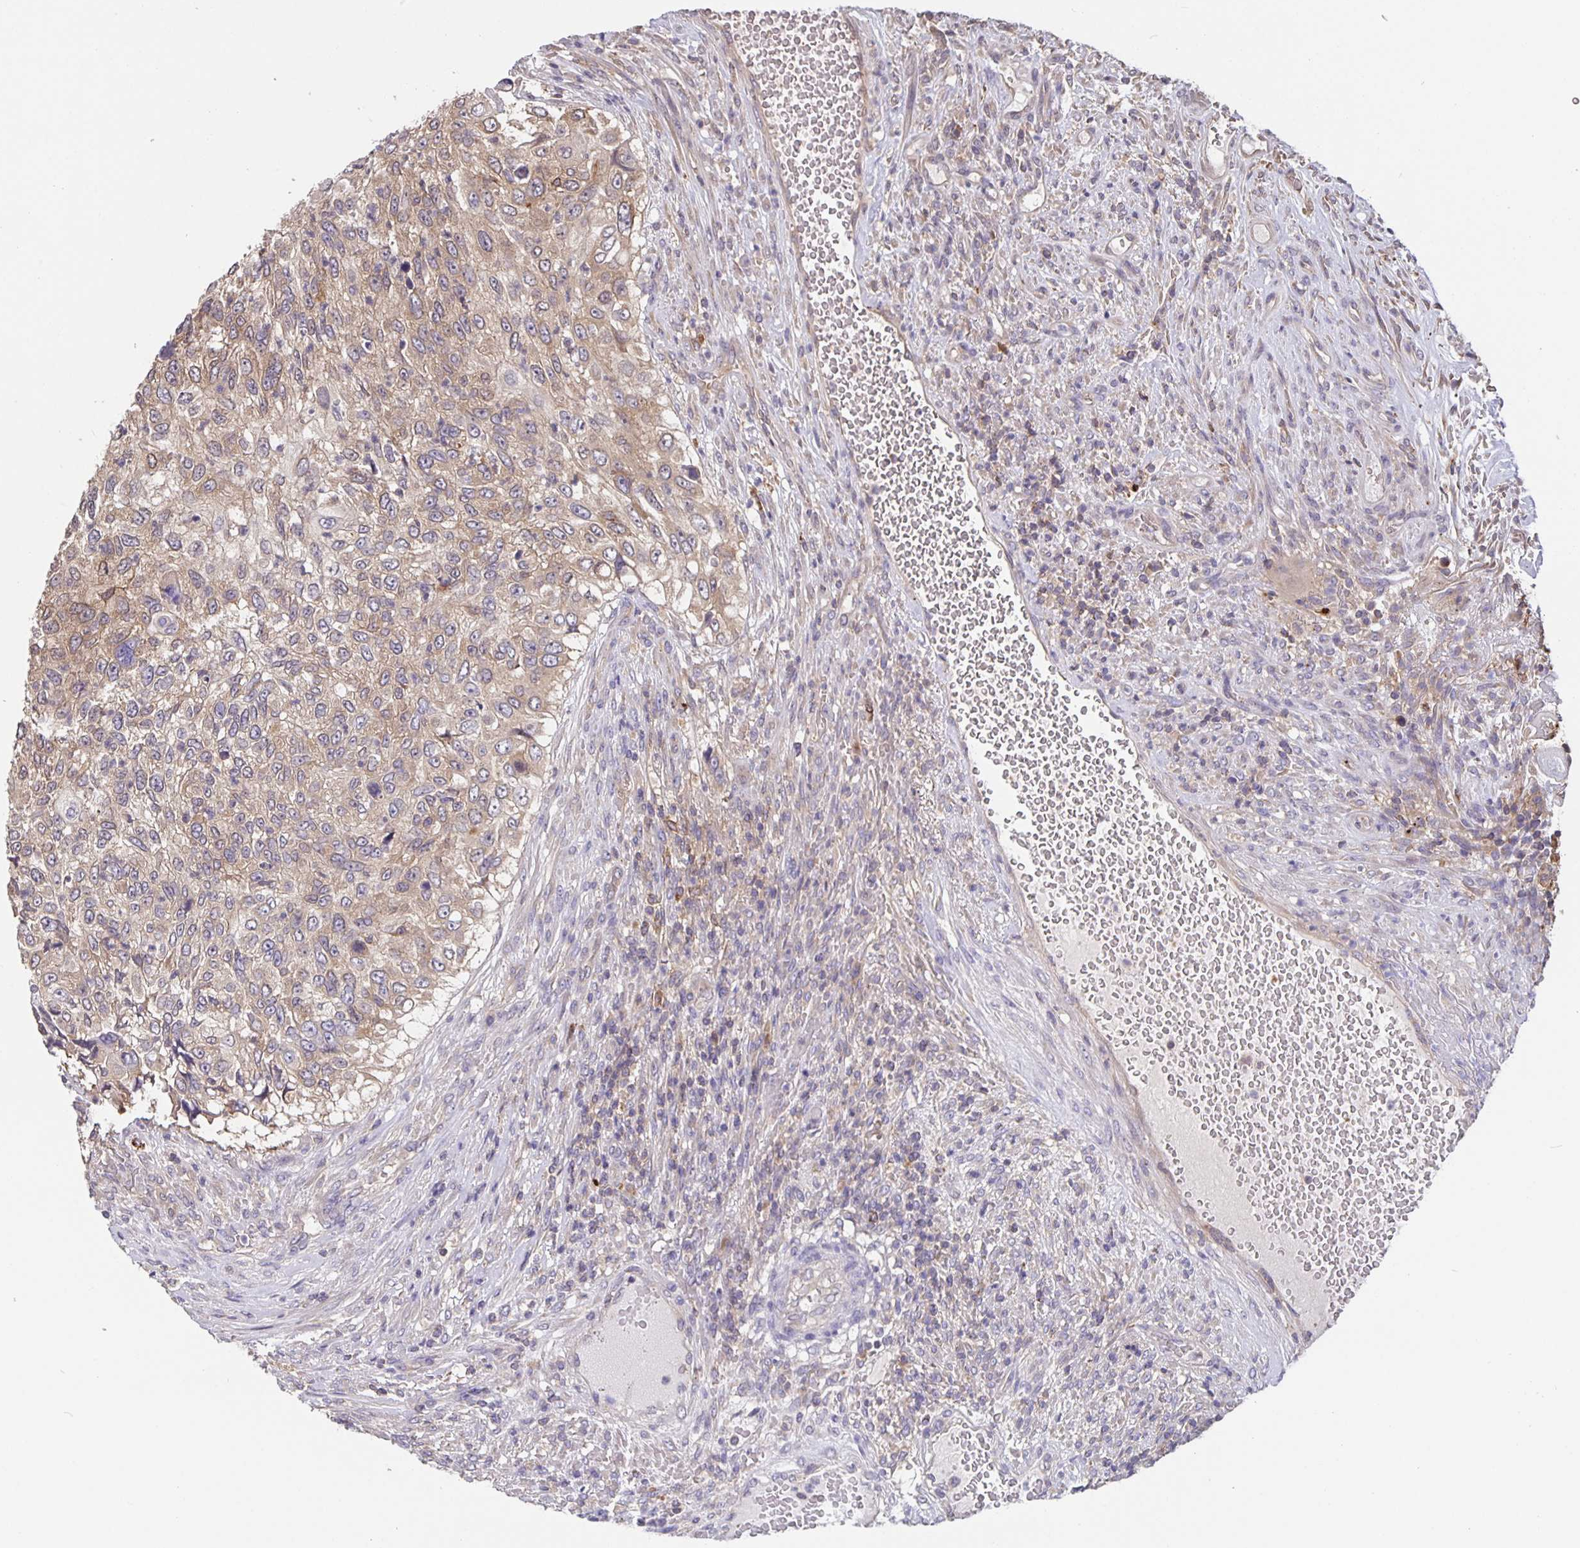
{"staining": {"intensity": "weak", "quantity": "25%-75%", "location": "cytoplasmic/membranous"}, "tissue": "urothelial cancer", "cell_type": "Tumor cells", "image_type": "cancer", "snomed": [{"axis": "morphology", "description": "Urothelial carcinoma, High grade"}, {"axis": "topography", "description": "Urinary bladder"}], "caption": "Urothelial cancer was stained to show a protein in brown. There is low levels of weak cytoplasmic/membranous positivity in about 25%-75% of tumor cells.", "gene": "FEM1C", "patient": {"sex": "female", "age": 60}}